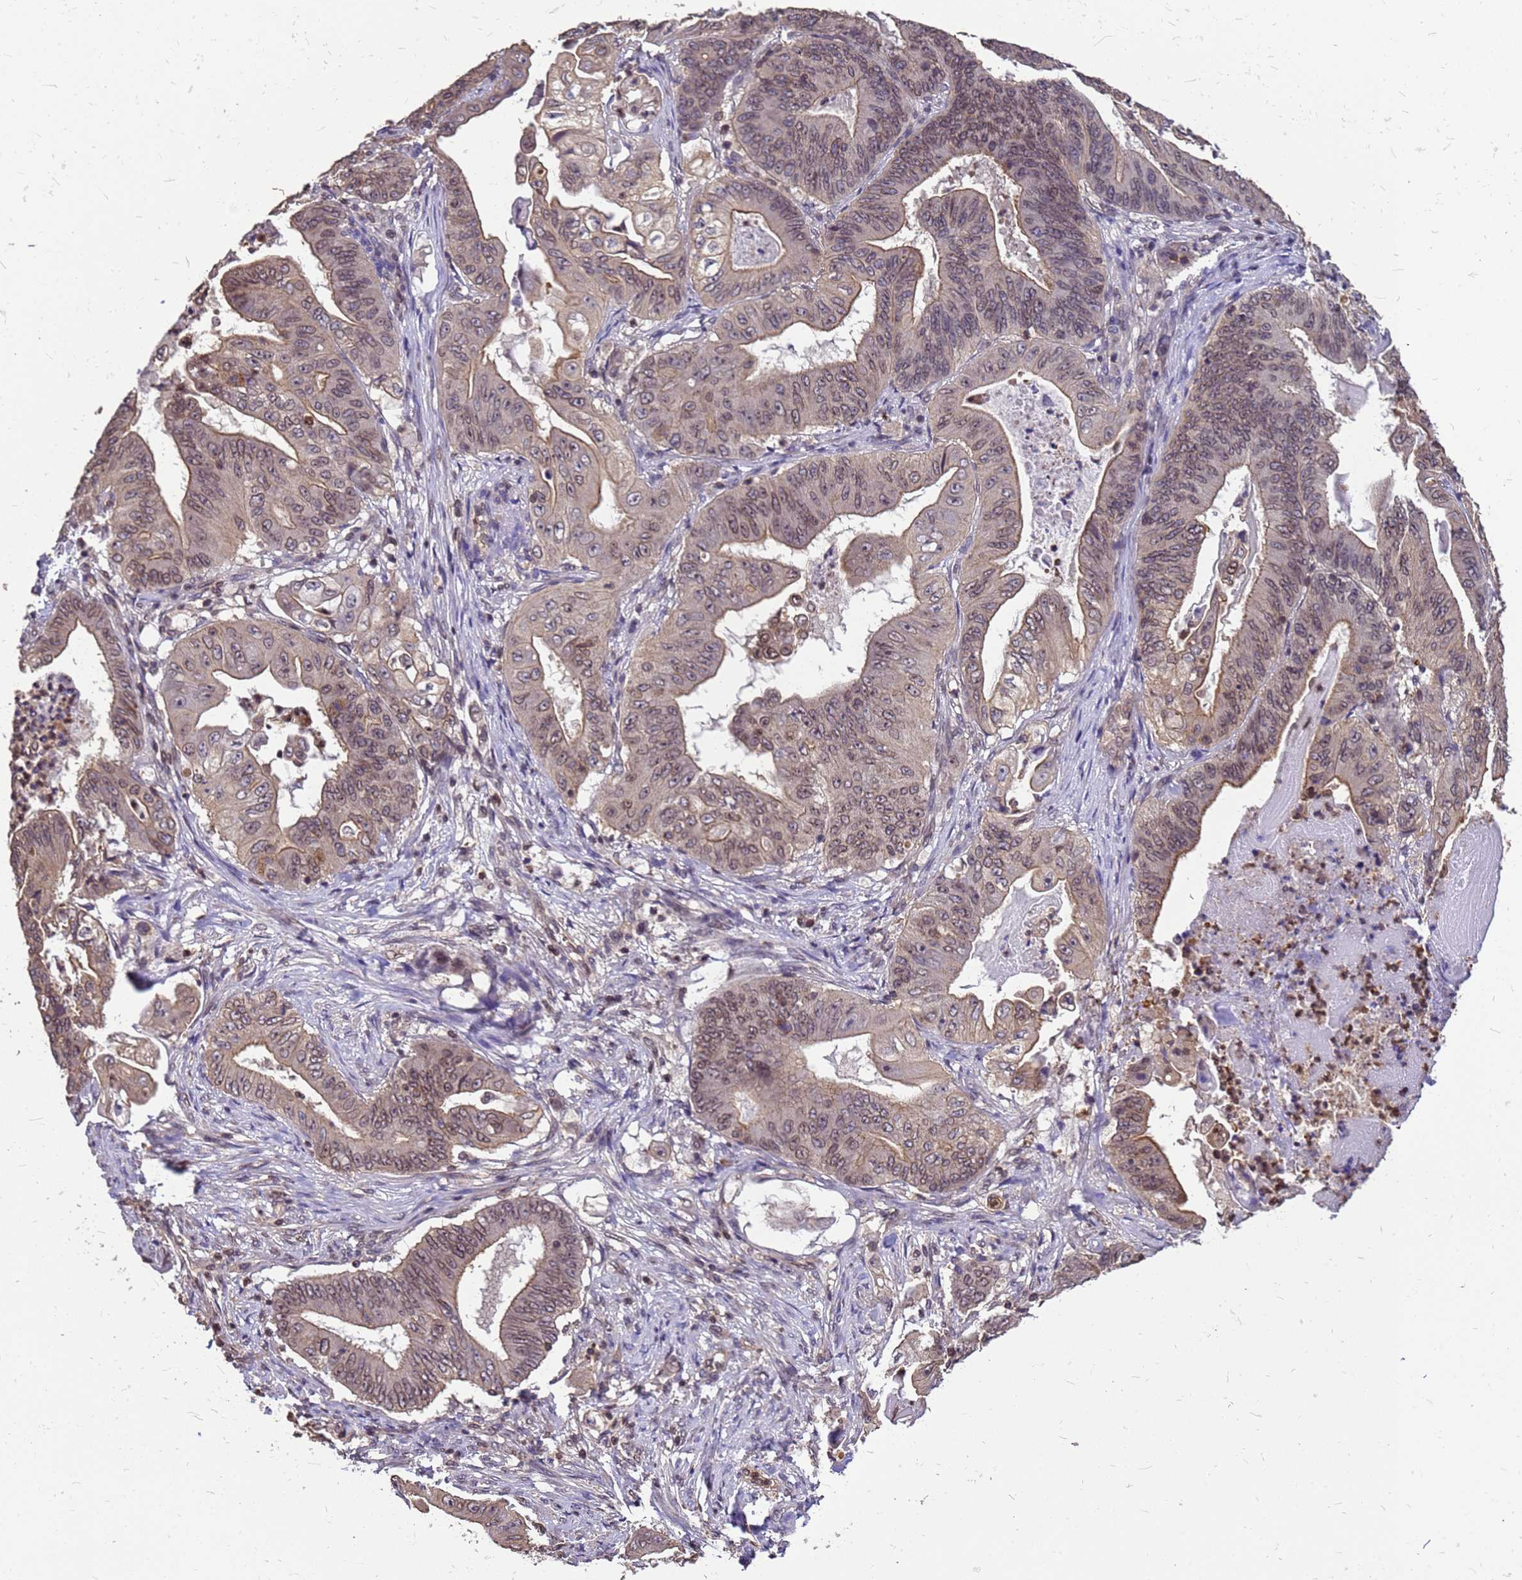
{"staining": {"intensity": "moderate", "quantity": "25%-75%", "location": "cytoplasmic/membranous,nuclear"}, "tissue": "stomach cancer", "cell_type": "Tumor cells", "image_type": "cancer", "snomed": [{"axis": "morphology", "description": "Adenocarcinoma, NOS"}, {"axis": "topography", "description": "Stomach"}], "caption": "Stomach adenocarcinoma was stained to show a protein in brown. There is medium levels of moderate cytoplasmic/membranous and nuclear staining in approximately 25%-75% of tumor cells. (IHC, brightfield microscopy, high magnification).", "gene": "C1orf35", "patient": {"sex": "female", "age": 73}}